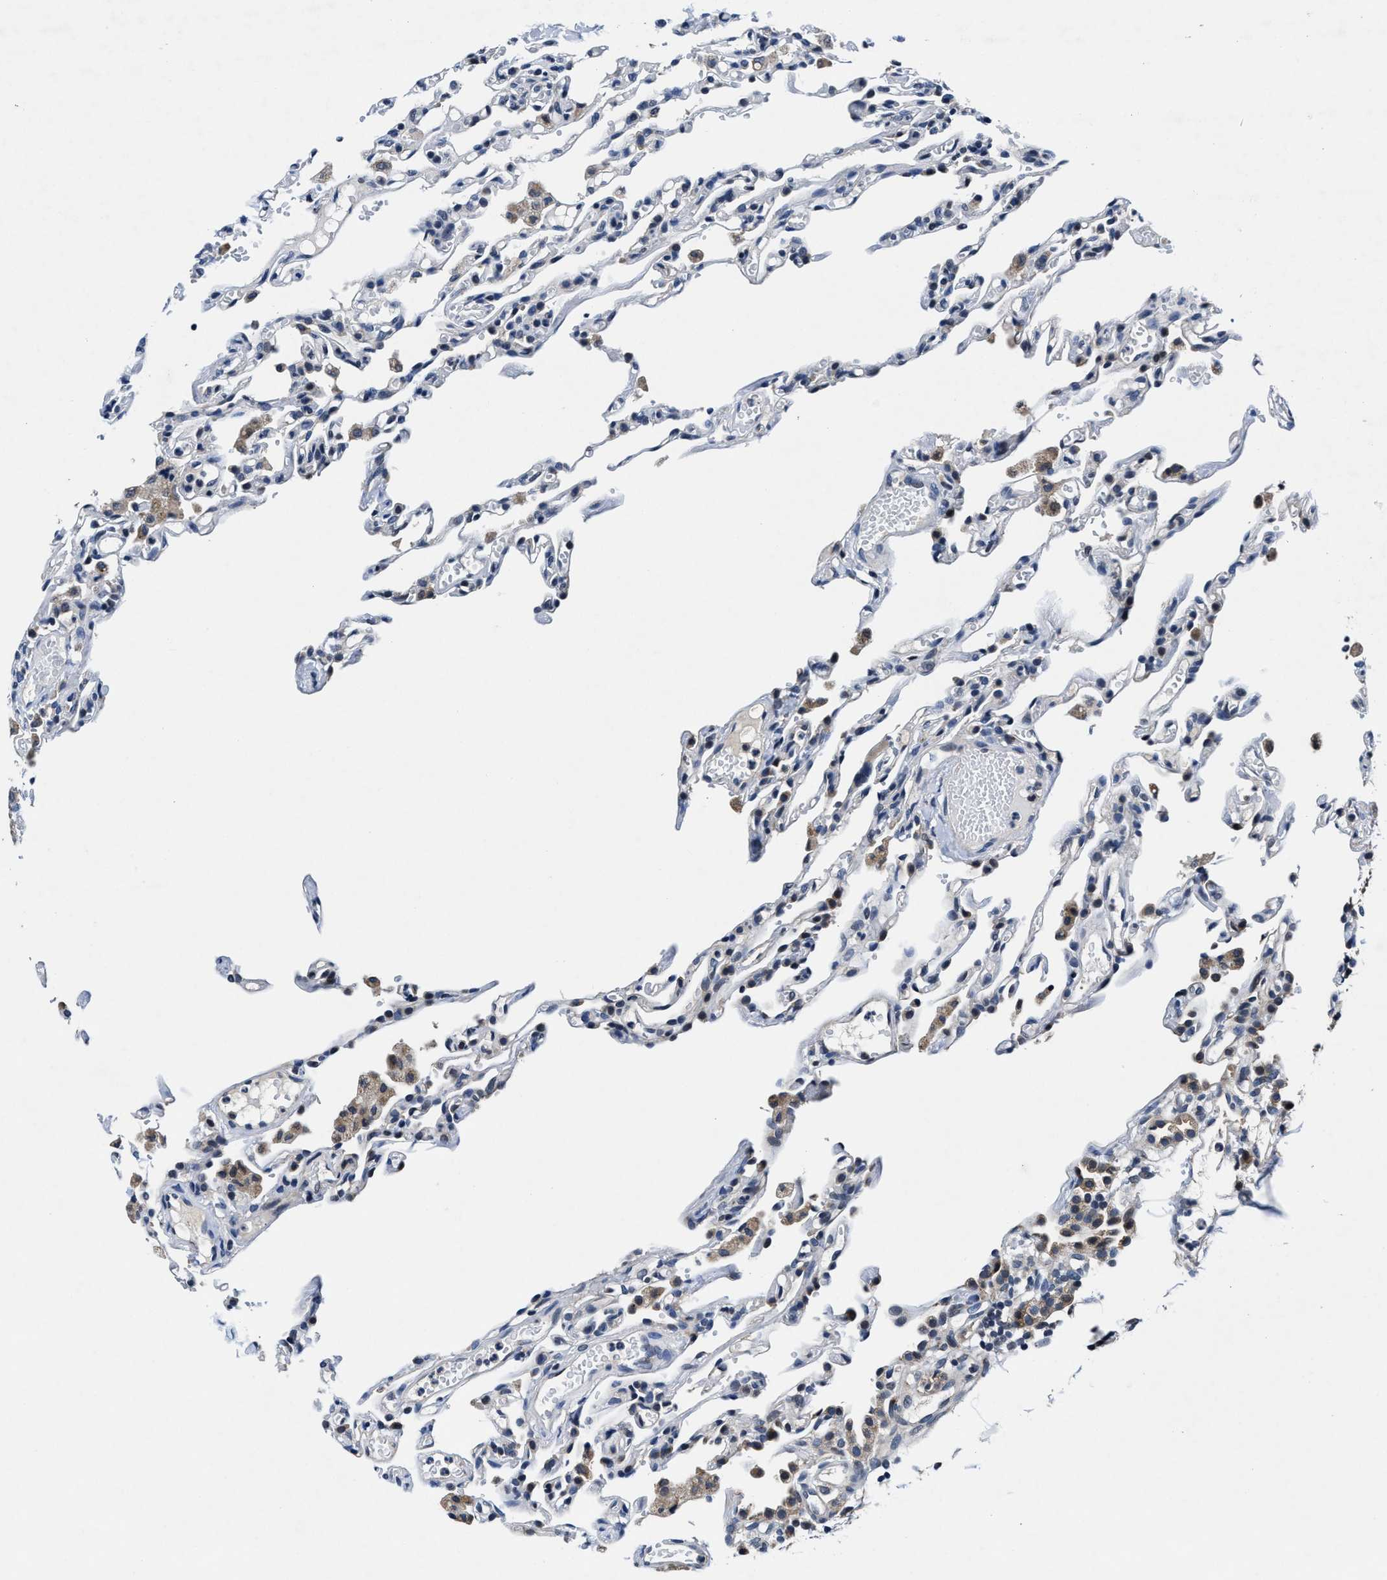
{"staining": {"intensity": "negative", "quantity": "none", "location": "none"}, "tissue": "lung", "cell_type": "Alveolar cells", "image_type": "normal", "snomed": [{"axis": "morphology", "description": "Normal tissue, NOS"}, {"axis": "topography", "description": "Lung"}], "caption": "Human lung stained for a protein using IHC reveals no staining in alveolar cells.", "gene": "TMEM53", "patient": {"sex": "male", "age": 21}}